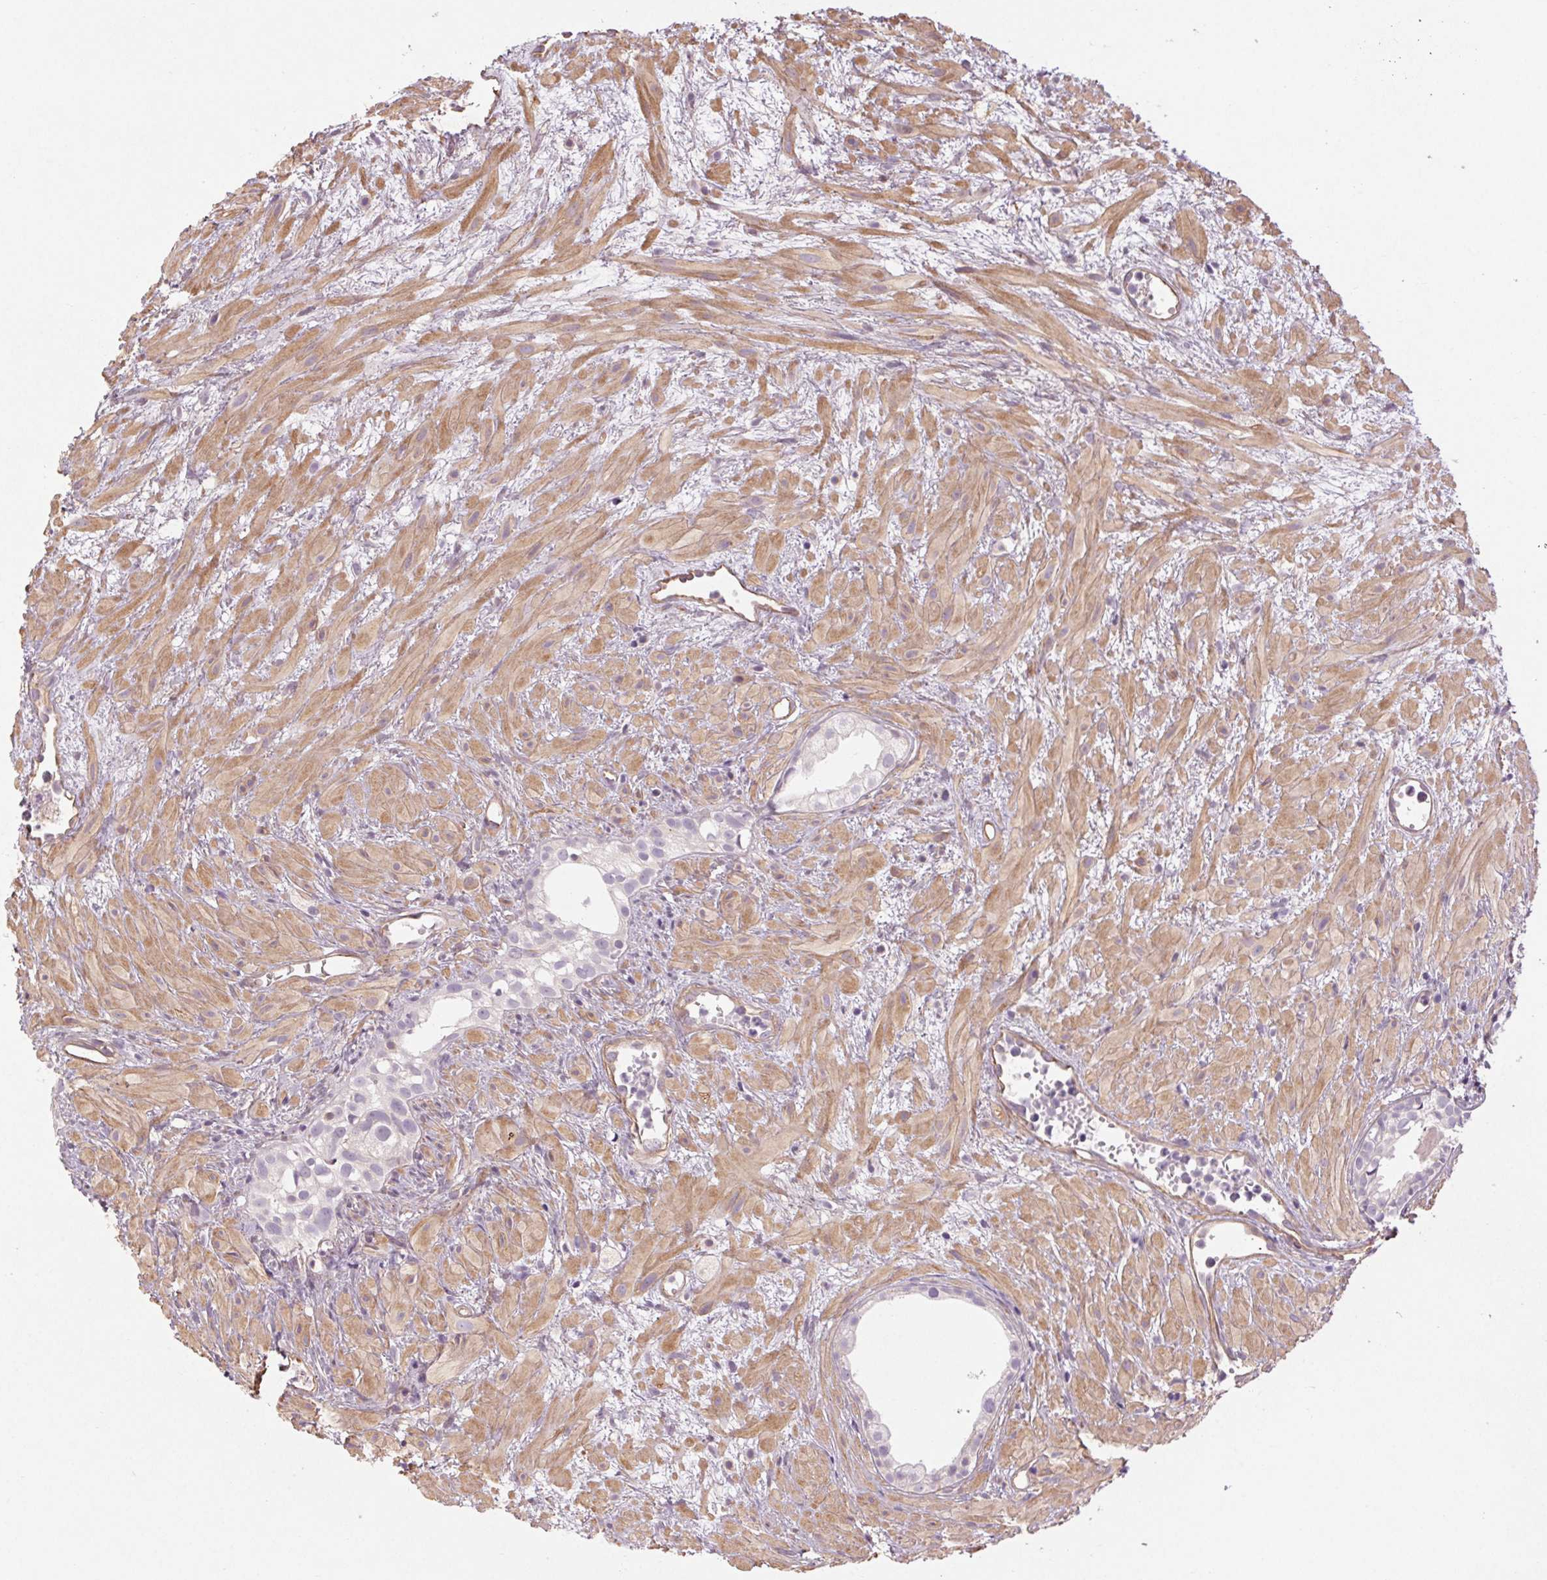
{"staining": {"intensity": "negative", "quantity": "none", "location": "none"}, "tissue": "prostate cancer", "cell_type": "Tumor cells", "image_type": "cancer", "snomed": [{"axis": "morphology", "description": "Adenocarcinoma, High grade"}, {"axis": "topography", "description": "Prostate"}], "caption": "Prostate high-grade adenocarcinoma was stained to show a protein in brown. There is no significant staining in tumor cells. (Immunohistochemistry (ihc), brightfield microscopy, high magnification).", "gene": "CCSER1", "patient": {"sex": "male", "age": 79}}